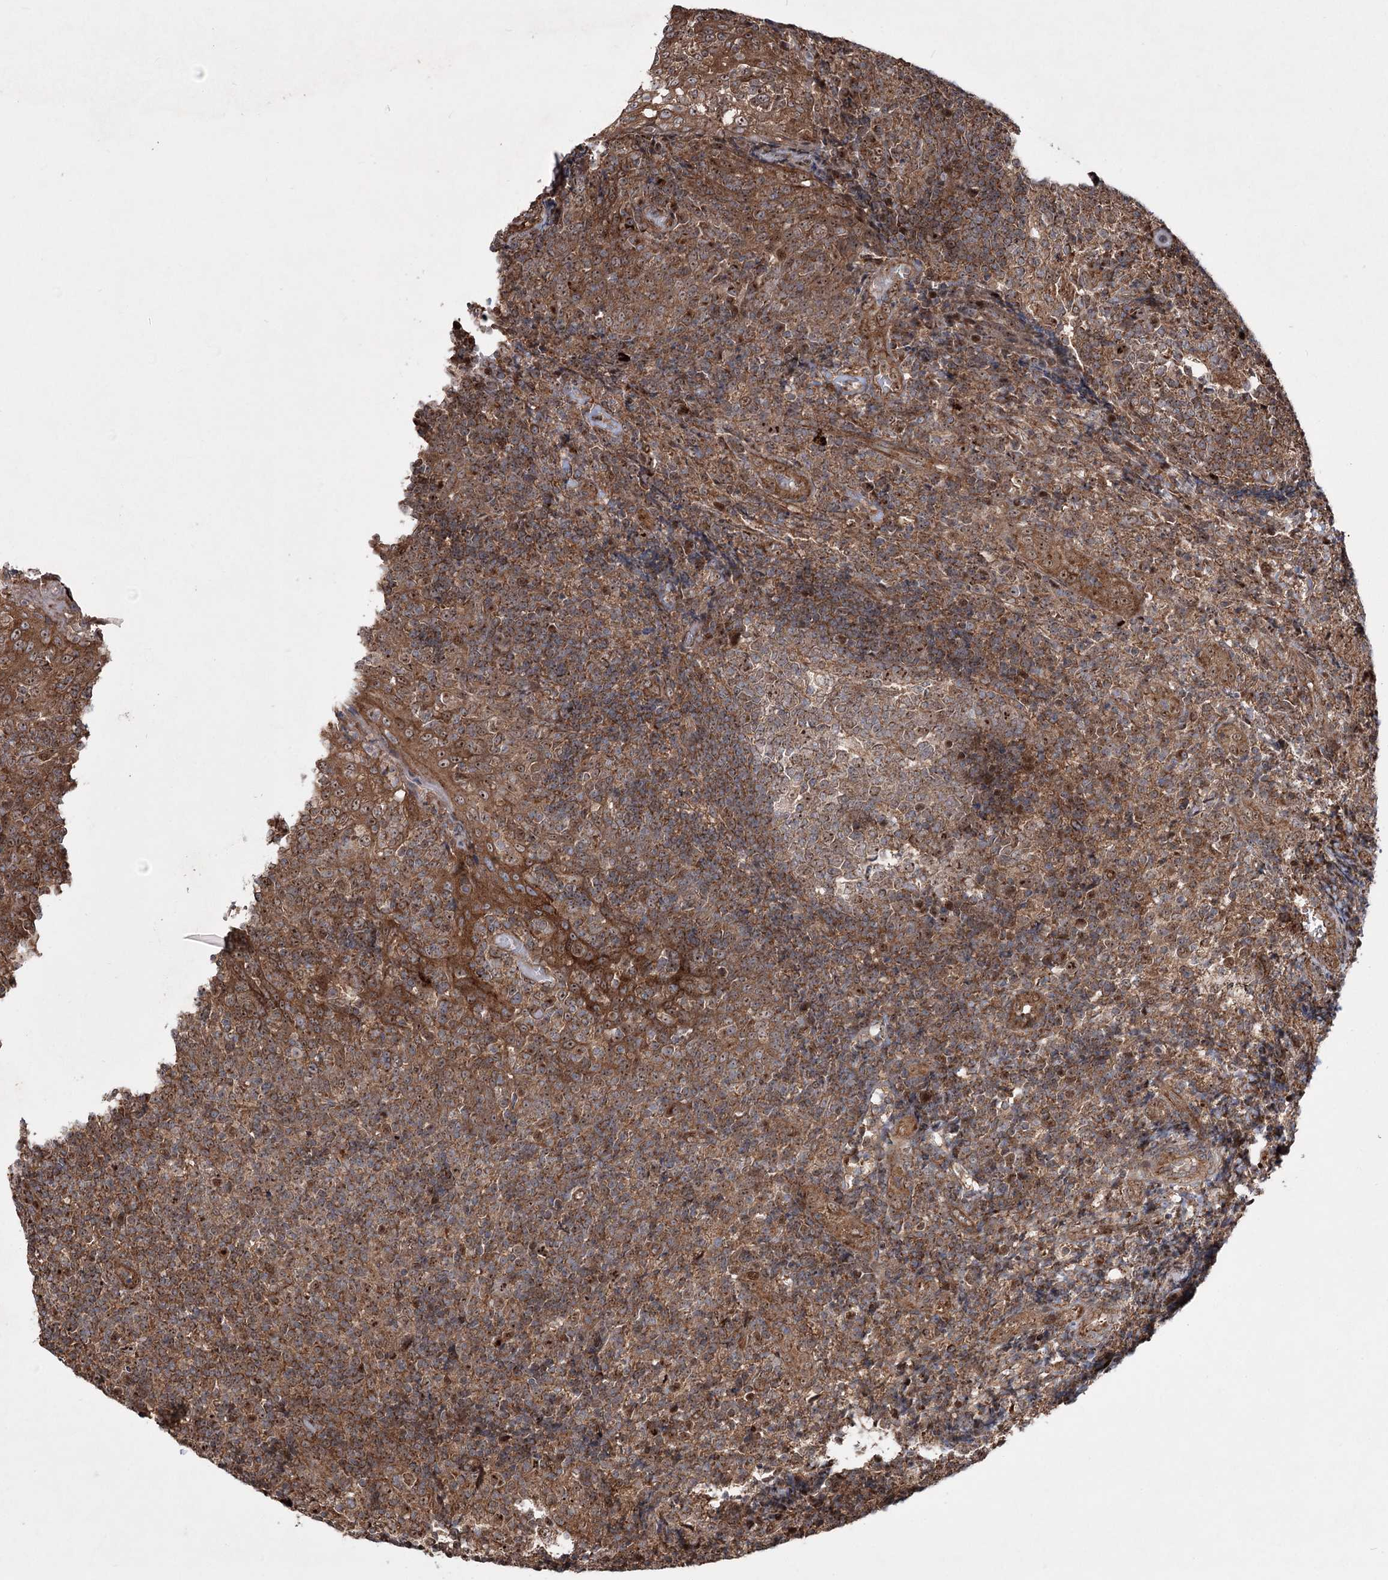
{"staining": {"intensity": "moderate", "quantity": ">75%", "location": "cytoplasmic/membranous"}, "tissue": "tonsil", "cell_type": "Germinal center cells", "image_type": "normal", "snomed": [{"axis": "morphology", "description": "Normal tissue, NOS"}, {"axis": "topography", "description": "Tonsil"}], "caption": "An image of tonsil stained for a protein reveals moderate cytoplasmic/membranous brown staining in germinal center cells. (IHC, brightfield microscopy, high magnification).", "gene": "SERINC5", "patient": {"sex": "female", "age": 19}}